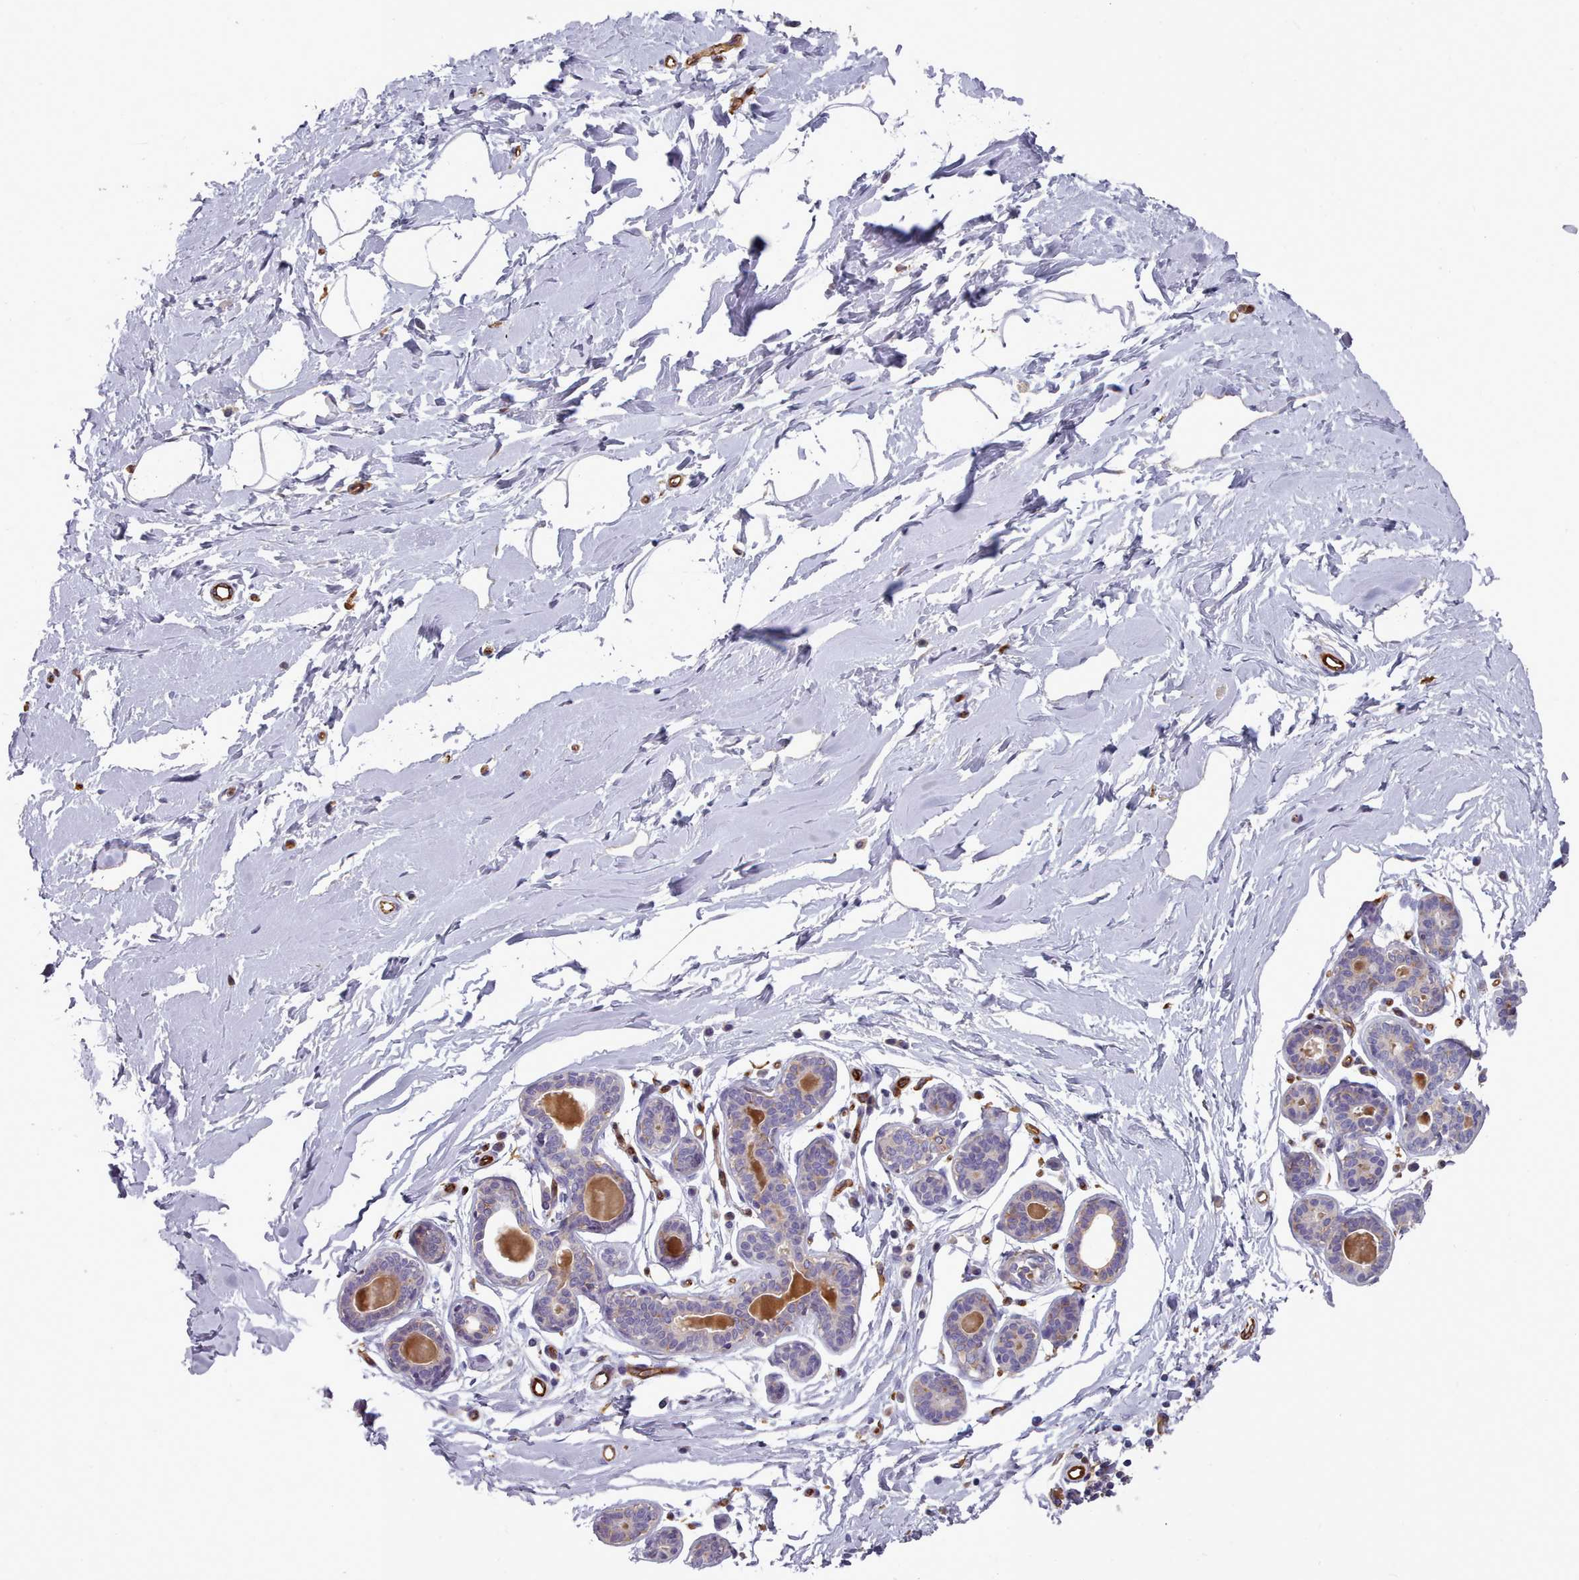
{"staining": {"intensity": "negative", "quantity": "none", "location": "none"}, "tissue": "breast", "cell_type": "Adipocytes", "image_type": "normal", "snomed": [{"axis": "morphology", "description": "Normal tissue, NOS"}, {"axis": "topography", "description": "Breast"}], "caption": "An IHC micrograph of normal breast is shown. There is no staining in adipocytes of breast. The staining is performed using DAB (3,3'-diaminobenzidine) brown chromogen with nuclei counter-stained in using hematoxylin.", "gene": "CD300LF", "patient": {"sex": "female", "age": 23}}